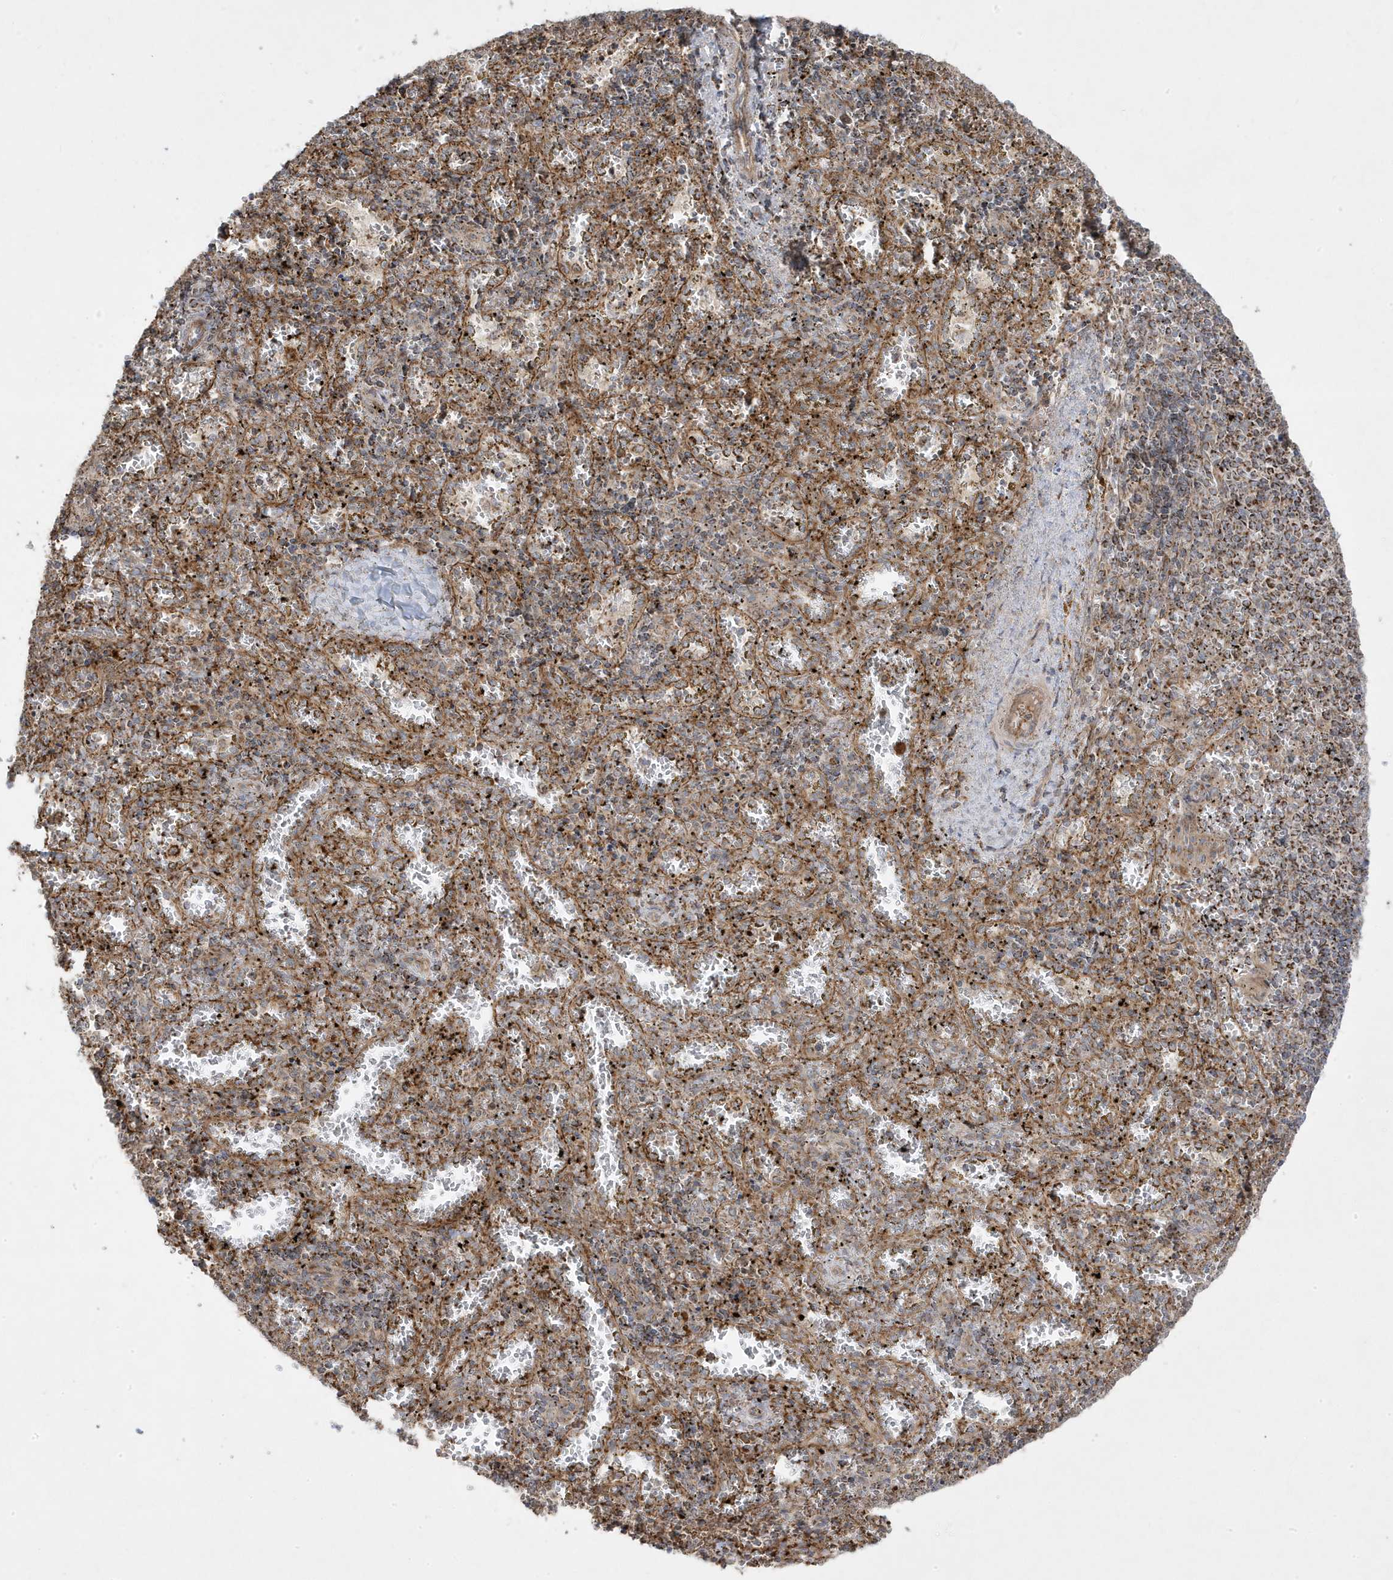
{"staining": {"intensity": "moderate", "quantity": "<25%", "location": "cytoplasmic/membranous"}, "tissue": "spleen", "cell_type": "Cells in red pulp", "image_type": "normal", "snomed": [{"axis": "morphology", "description": "Normal tissue, NOS"}, {"axis": "topography", "description": "Spleen"}], "caption": "Immunohistochemistry (IHC) of unremarkable spleen displays low levels of moderate cytoplasmic/membranous staining in about <25% of cells in red pulp.", "gene": "CLUAP1", "patient": {"sex": "male", "age": 11}}